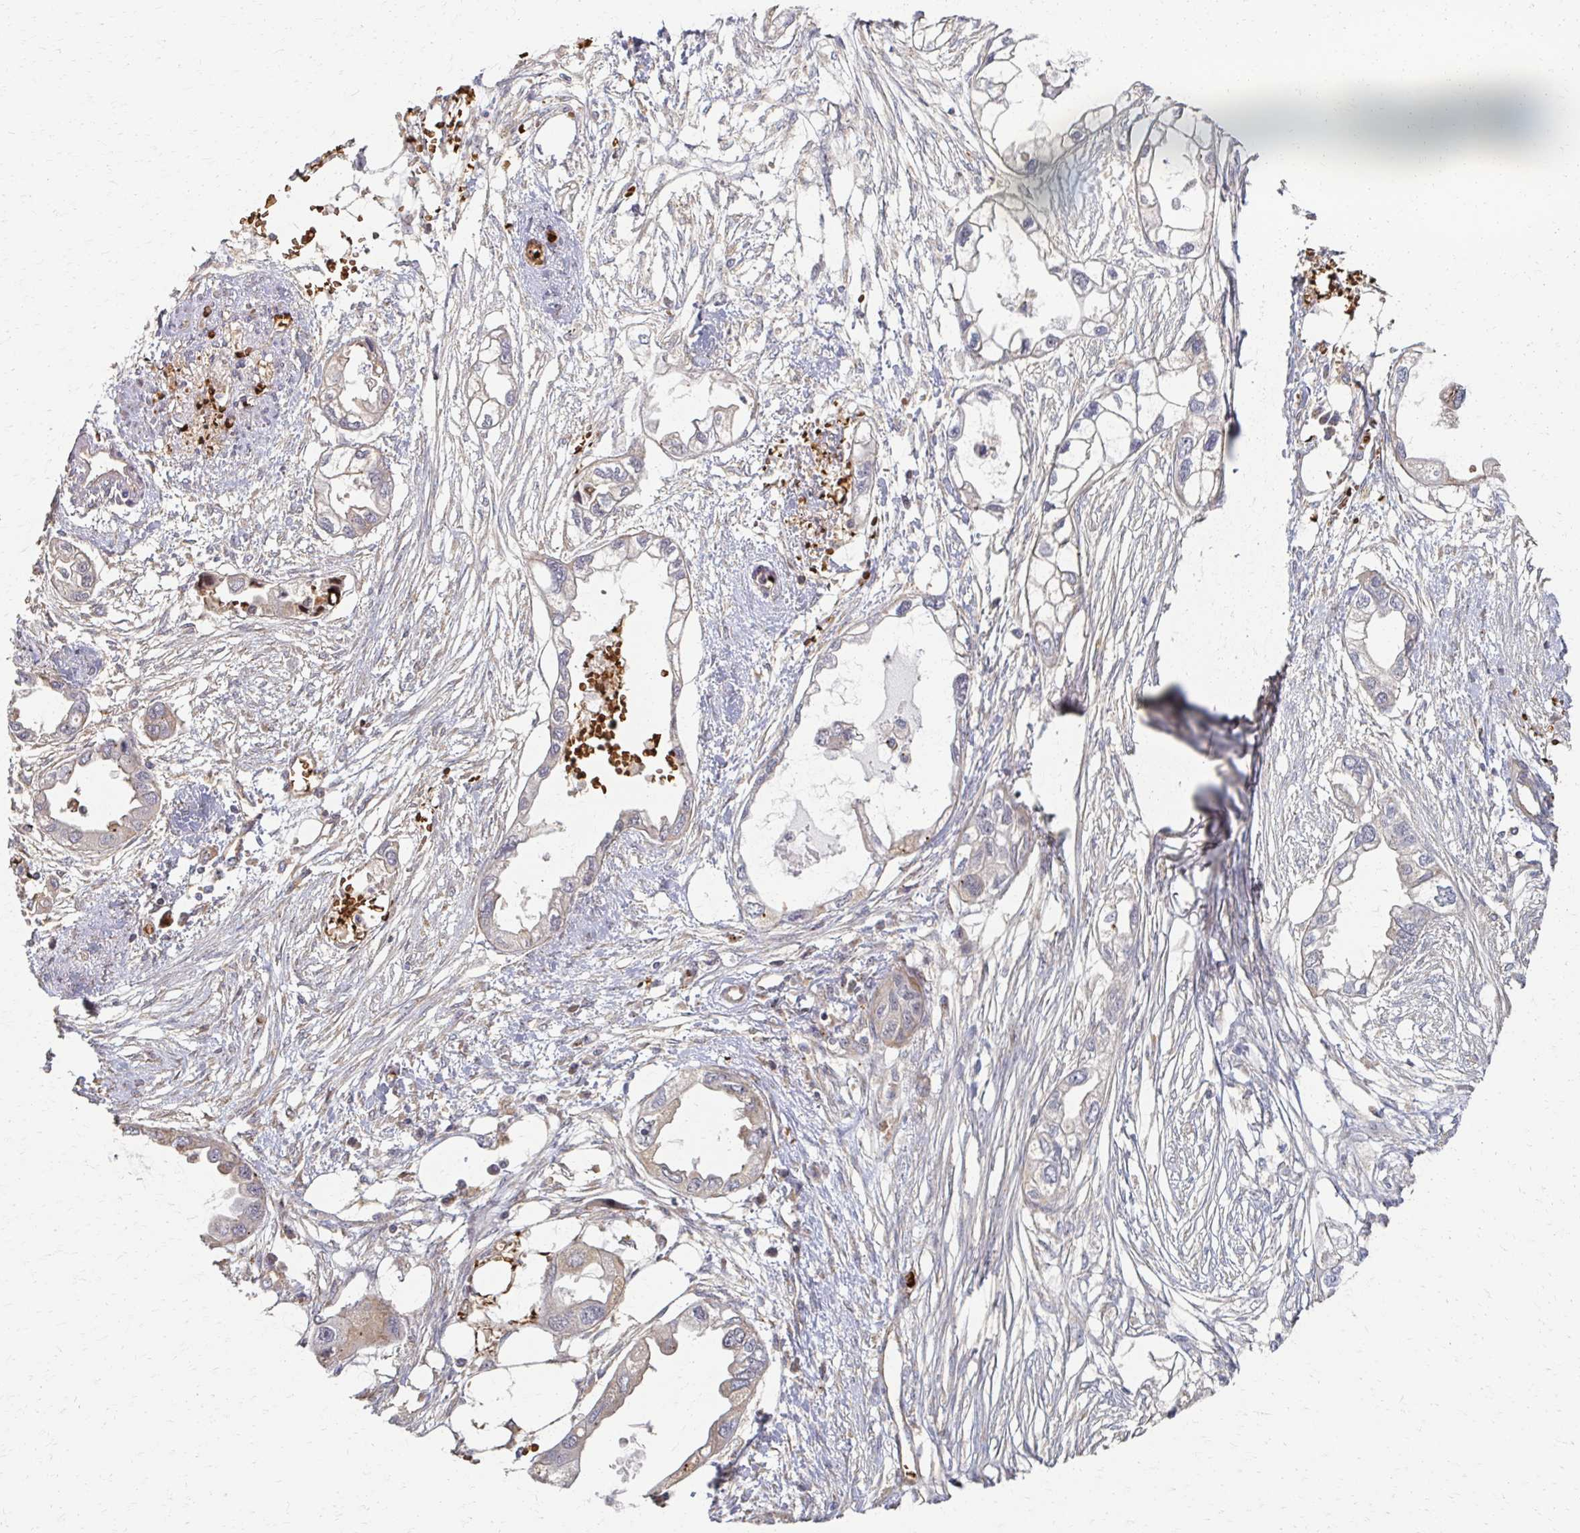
{"staining": {"intensity": "weak", "quantity": ">75%", "location": "cytoplasmic/membranous"}, "tissue": "endometrial cancer", "cell_type": "Tumor cells", "image_type": "cancer", "snomed": [{"axis": "morphology", "description": "Adenocarcinoma, NOS"}, {"axis": "morphology", "description": "Adenocarcinoma, metastatic, NOS"}, {"axis": "topography", "description": "Adipose tissue"}, {"axis": "topography", "description": "Endometrium"}], "caption": "About >75% of tumor cells in human endometrial cancer exhibit weak cytoplasmic/membranous protein staining as visualized by brown immunohistochemical staining.", "gene": "SKA2", "patient": {"sex": "female", "age": 67}}